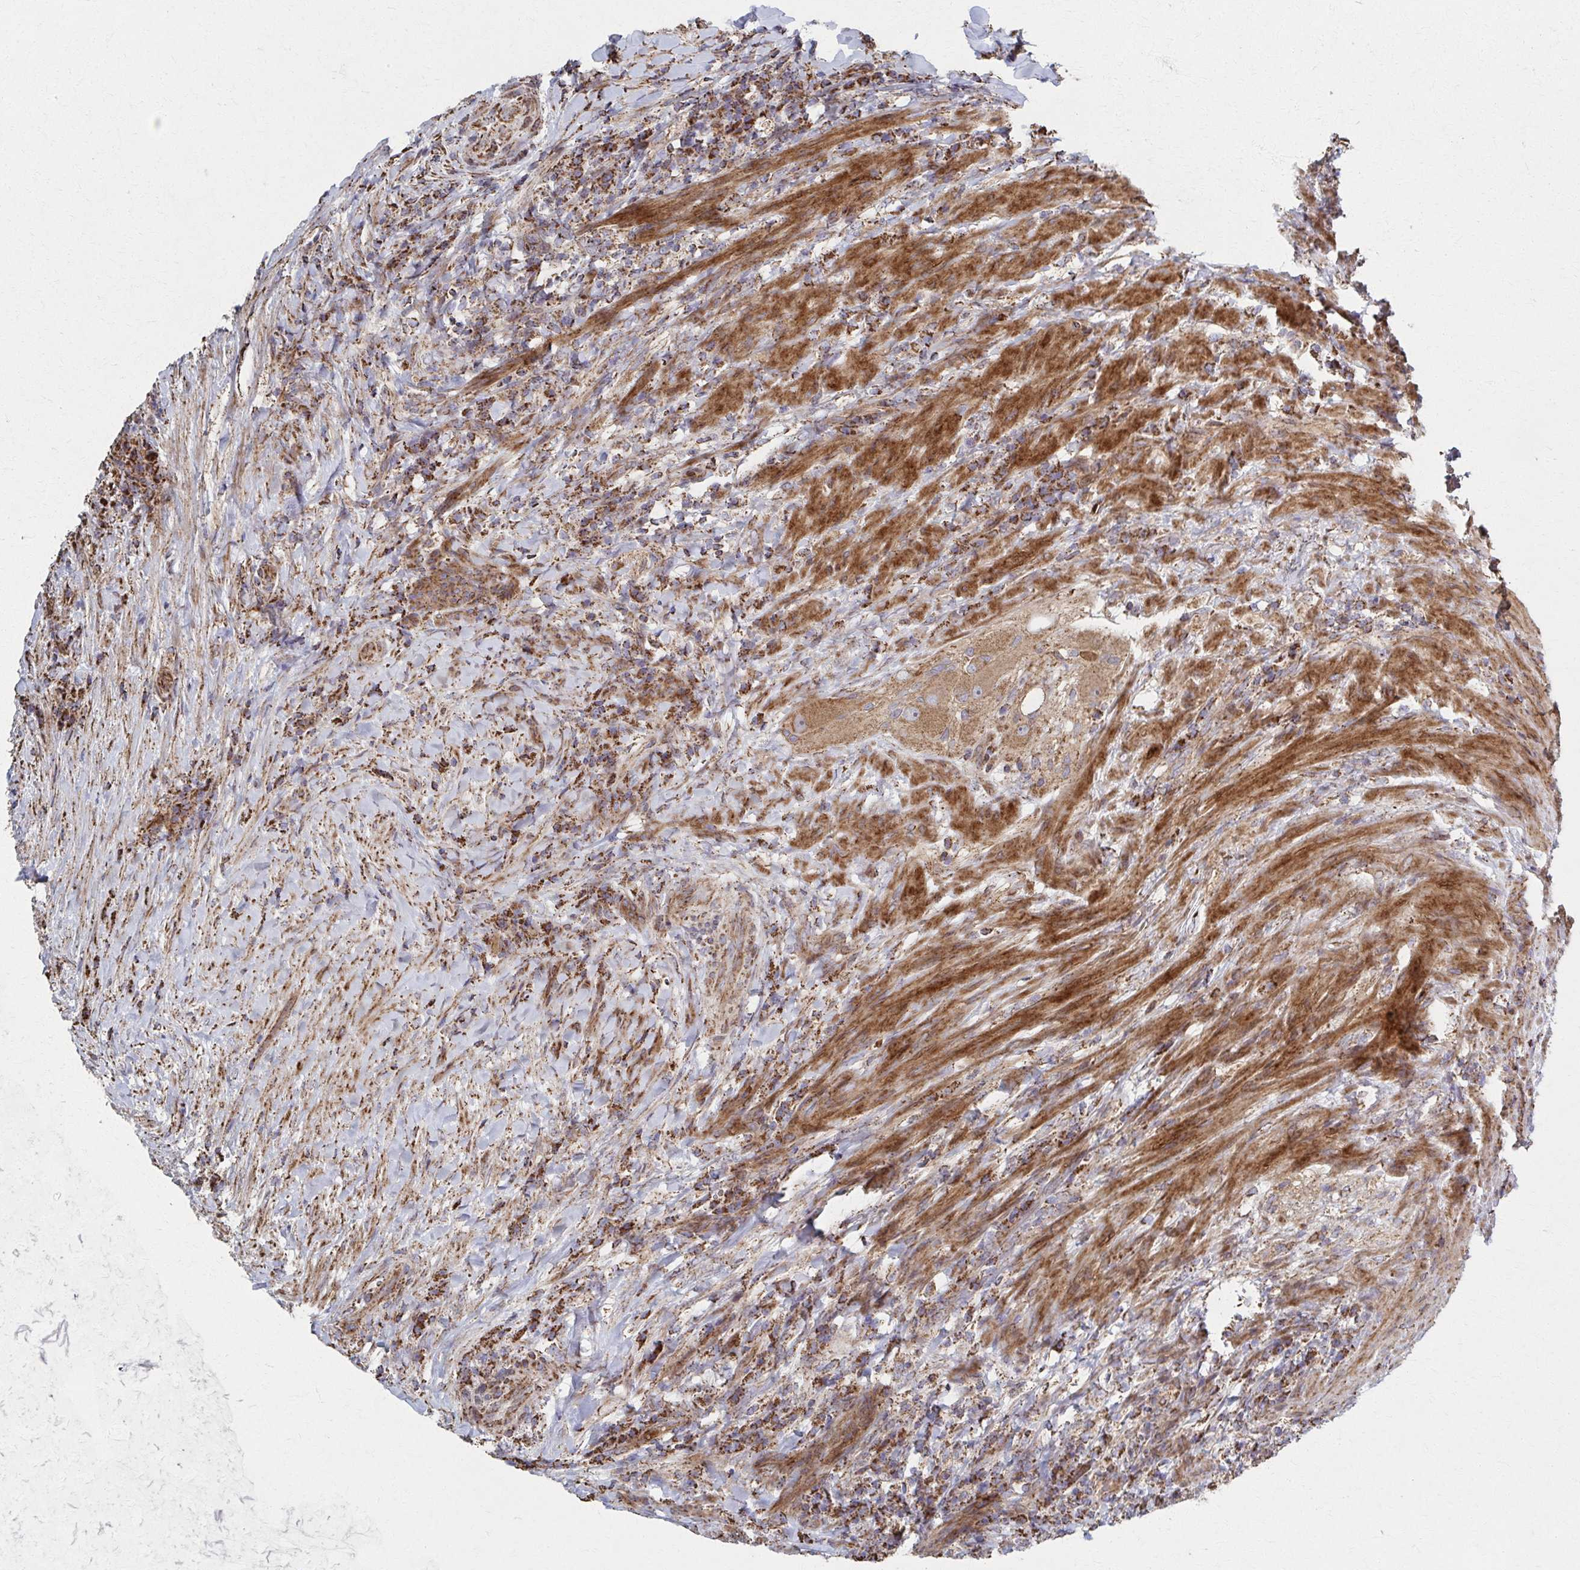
{"staining": {"intensity": "moderate", "quantity": ">75%", "location": "cytoplasmic/membranous"}, "tissue": "colorectal cancer", "cell_type": "Tumor cells", "image_type": "cancer", "snomed": [{"axis": "morphology", "description": "Adenocarcinoma, NOS"}, {"axis": "topography", "description": "Colon"}], "caption": "Protein staining demonstrates moderate cytoplasmic/membranous staining in about >75% of tumor cells in colorectal adenocarcinoma.", "gene": "SAT1", "patient": {"sex": "female", "age": 43}}